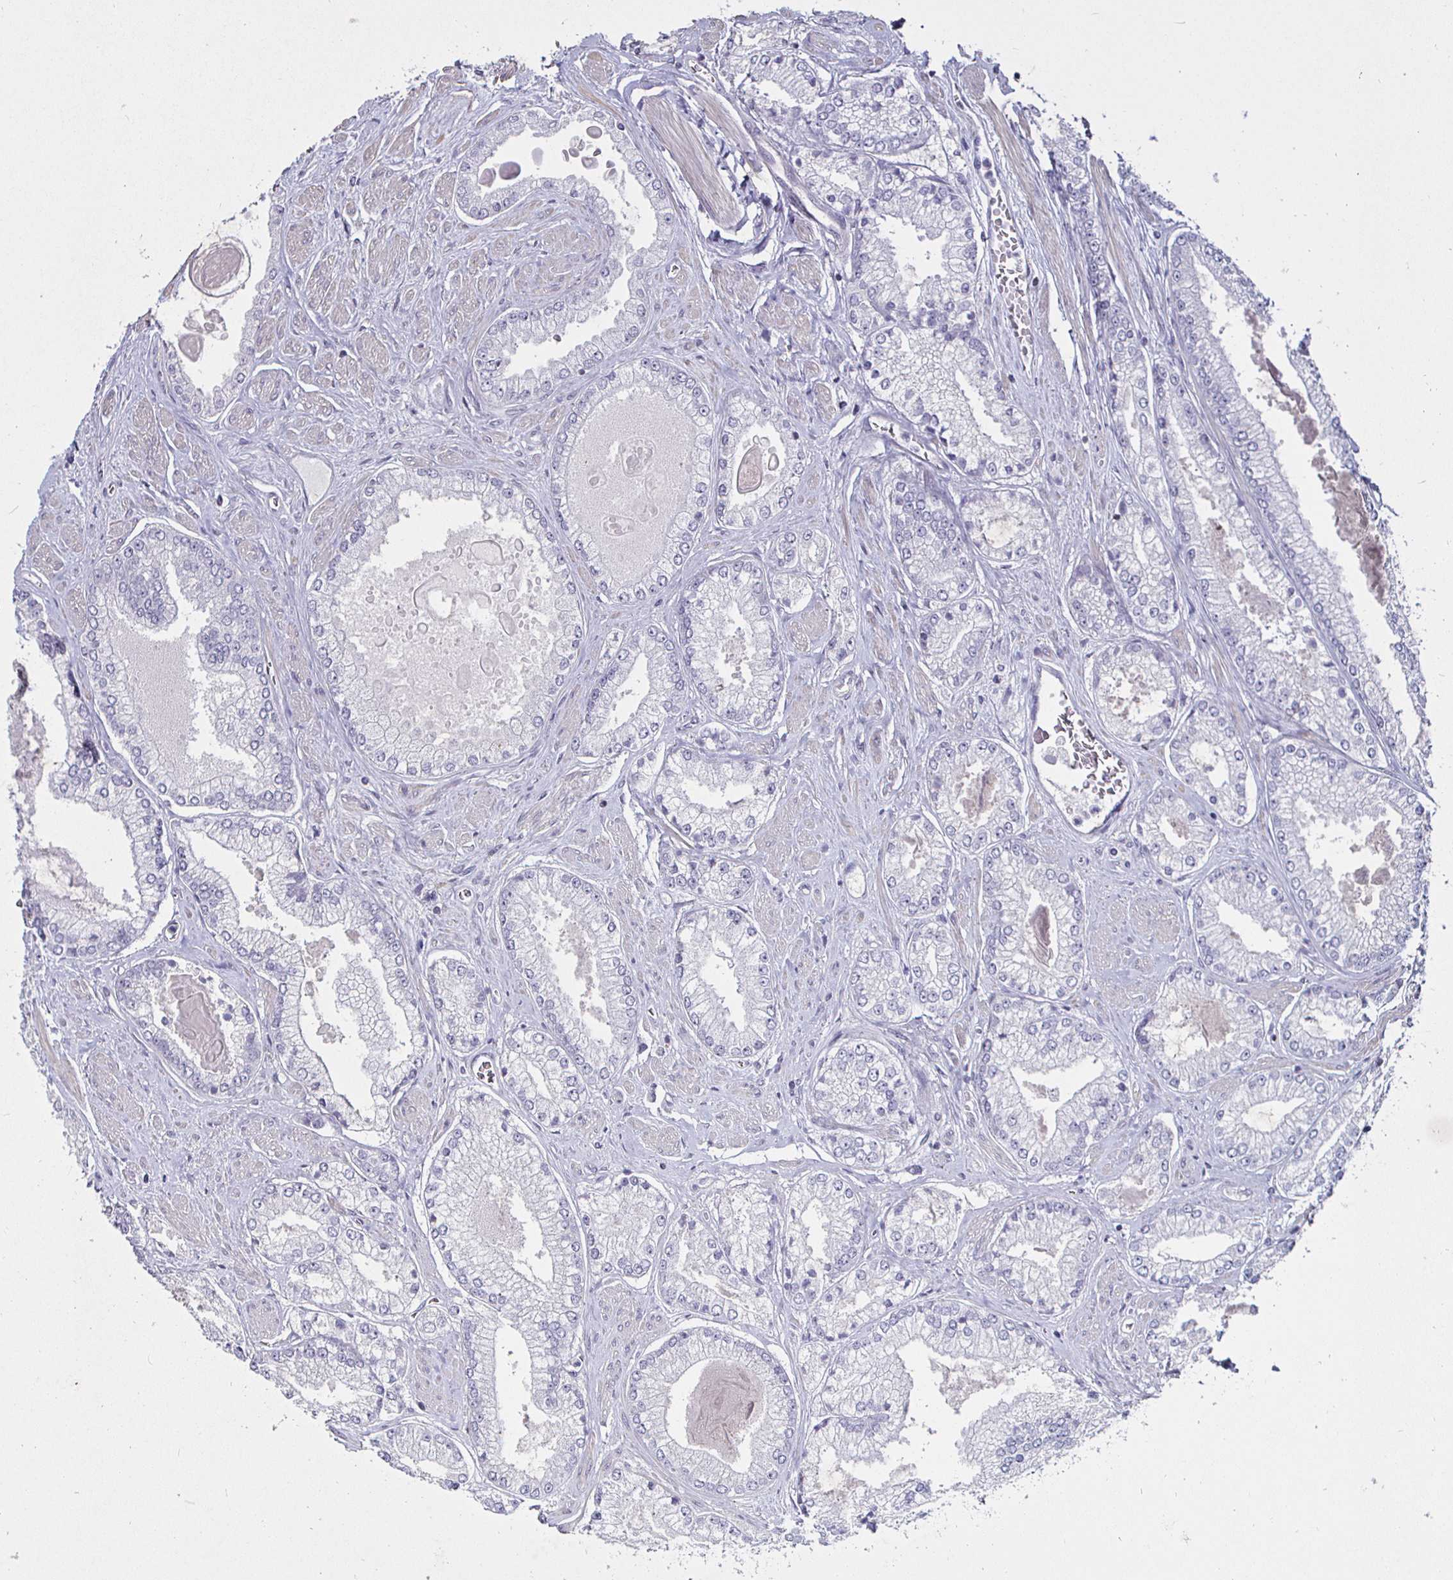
{"staining": {"intensity": "negative", "quantity": "none", "location": "none"}, "tissue": "prostate cancer", "cell_type": "Tumor cells", "image_type": "cancer", "snomed": [{"axis": "morphology", "description": "Adenocarcinoma, Low grade"}, {"axis": "topography", "description": "Prostate"}], "caption": "An IHC histopathology image of prostate cancer (adenocarcinoma (low-grade)) is shown. There is no staining in tumor cells of prostate cancer (adenocarcinoma (low-grade)).", "gene": "MLH1", "patient": {"sex": "male", "age": 67}}